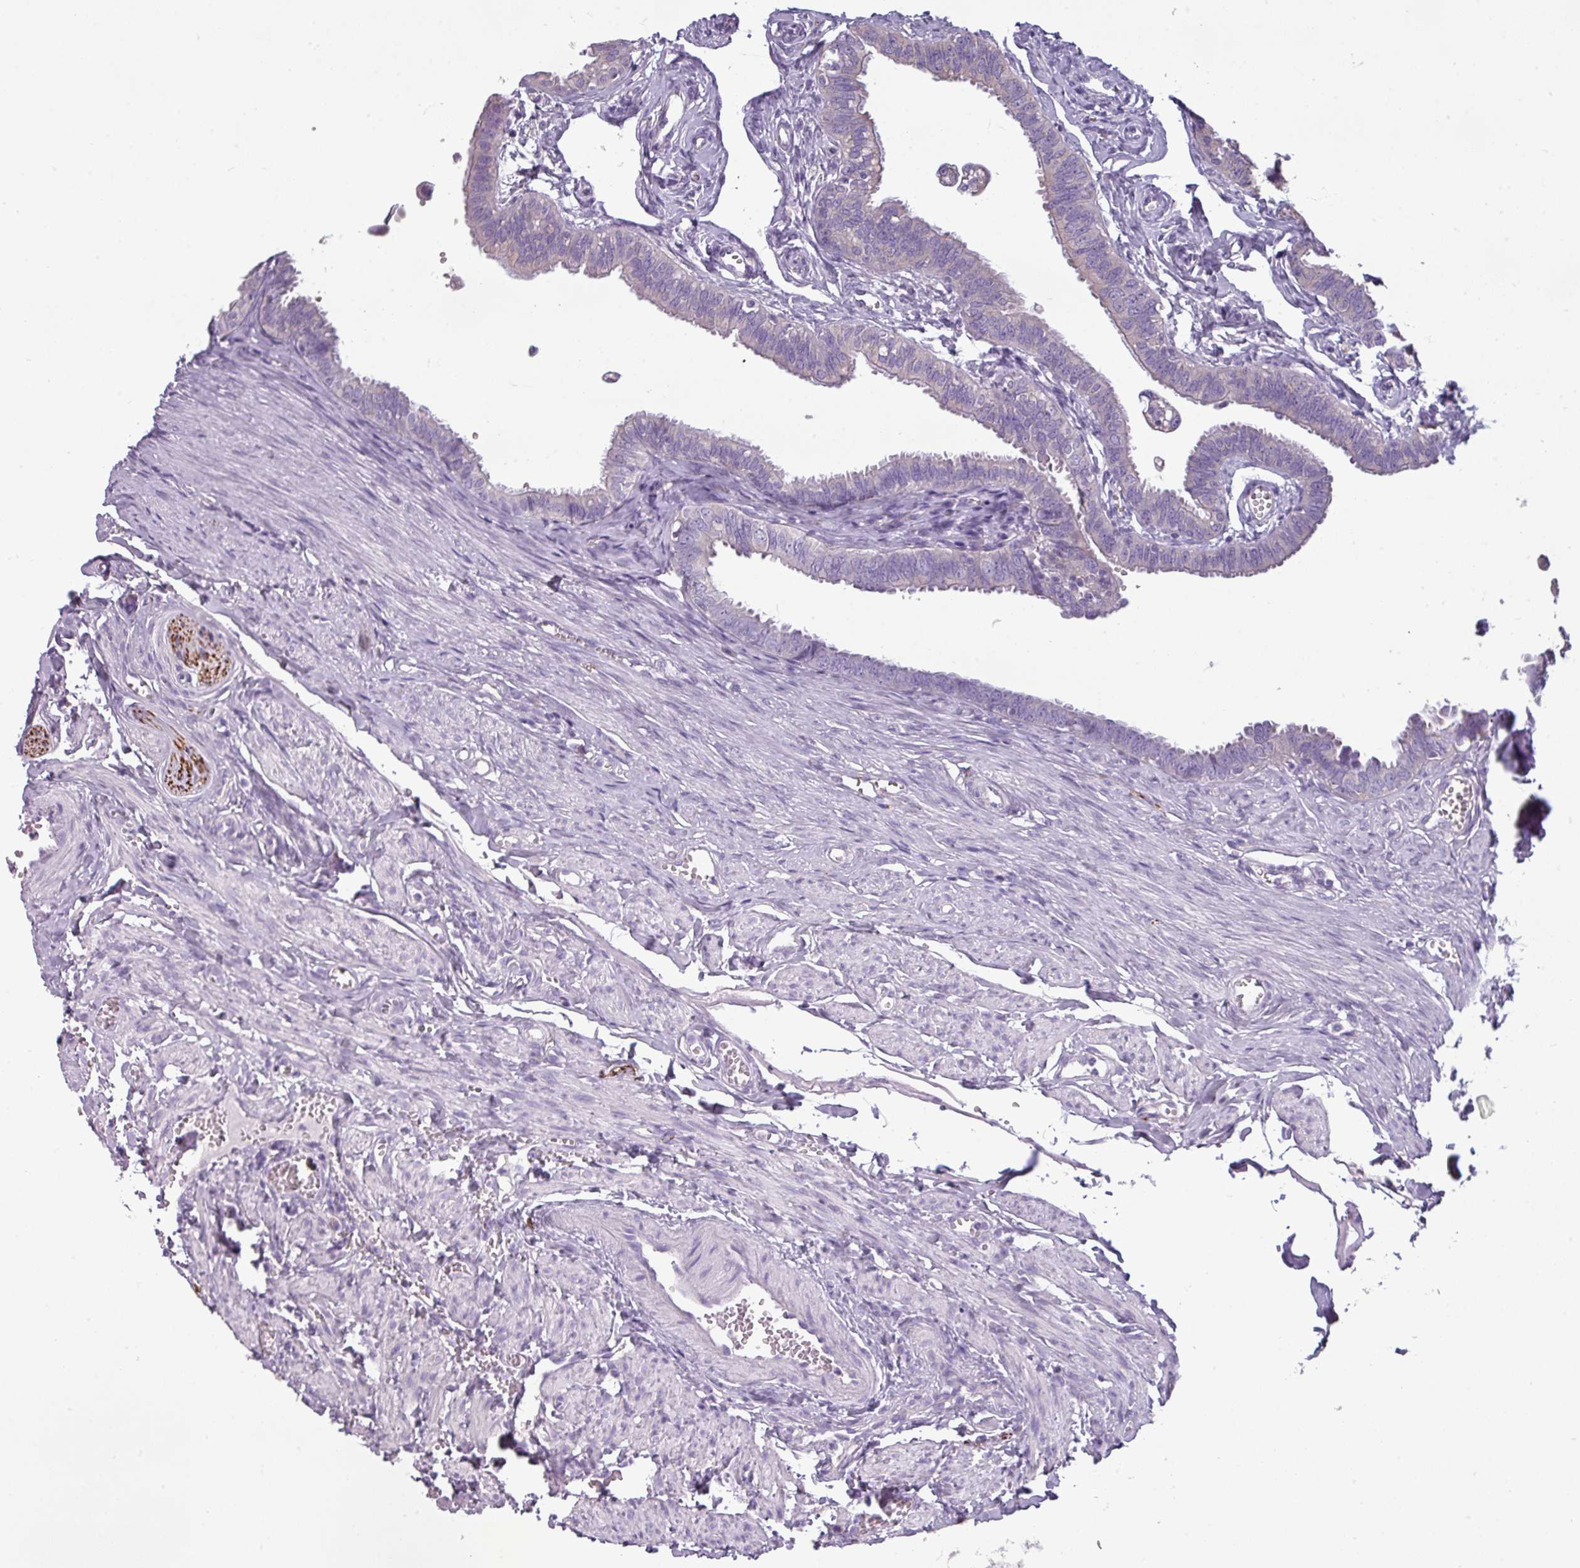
{"staining": {"intensity": "negative", "quantity": "none", "location": "none"}, "tissue": "fallopian tube", "cell_type": "Glandular cells", "image_type": "normal", "snomed": [{"axis": "morphology", "description": "Normal tissue, NOS"}, {"axis": "morphology", "description": "Carcinoma, NOS"}, {"axis": "topography", "description": "Fallopian tube"}, {"axis": "topography", "description": "Ovary"}], "caption": "The immunohistochemistry (IHC) micrograph has no significant staining in glandular cells of fallopian tube.", "gene": "DNAAF9", "patient": {"sex": "female", "age": 59}}